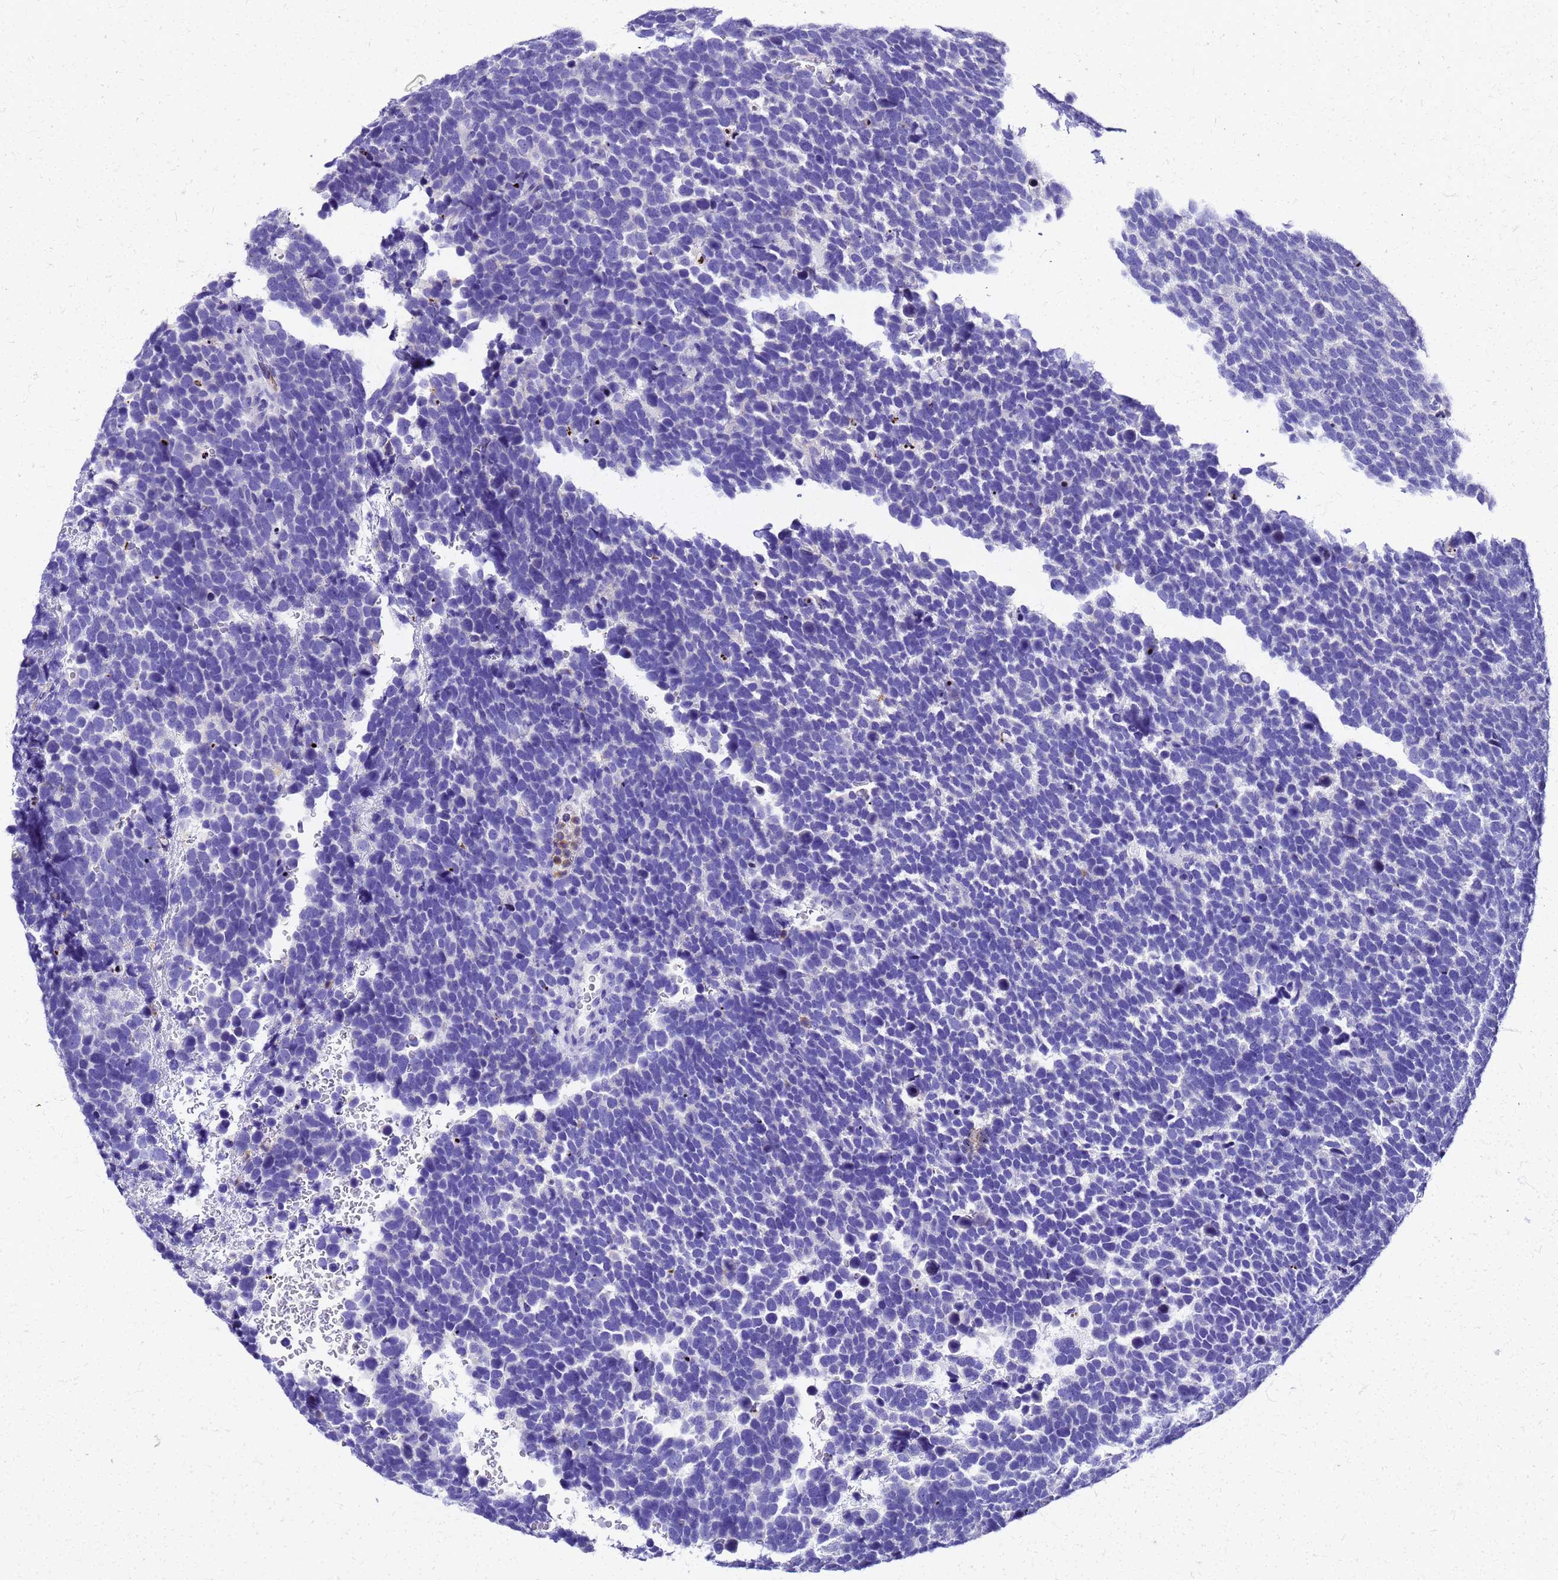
{"staining": {"intensity": "negative", "quantity": "none", "location": "none"}, "tissue": "urothelial cancer", "cell_type": "Tumor cells", "image_type": "cancer", "snomed": [{"axis": "morphology", "description": "Urothelial carcinoma, High grade"}, {"axis": "topography", "description": "Urinary bladder"}], "caption": "IHC histopathology image of neoplastic tissue: urothelial cancer stained with DAB (3,3'-diaminobenzidine) demonstrates no significant protein positivity in tumor cells. Nuclei are stained in blue.", "gene": "SMIM21", "patient": {"sex": "female", "age": 82}}